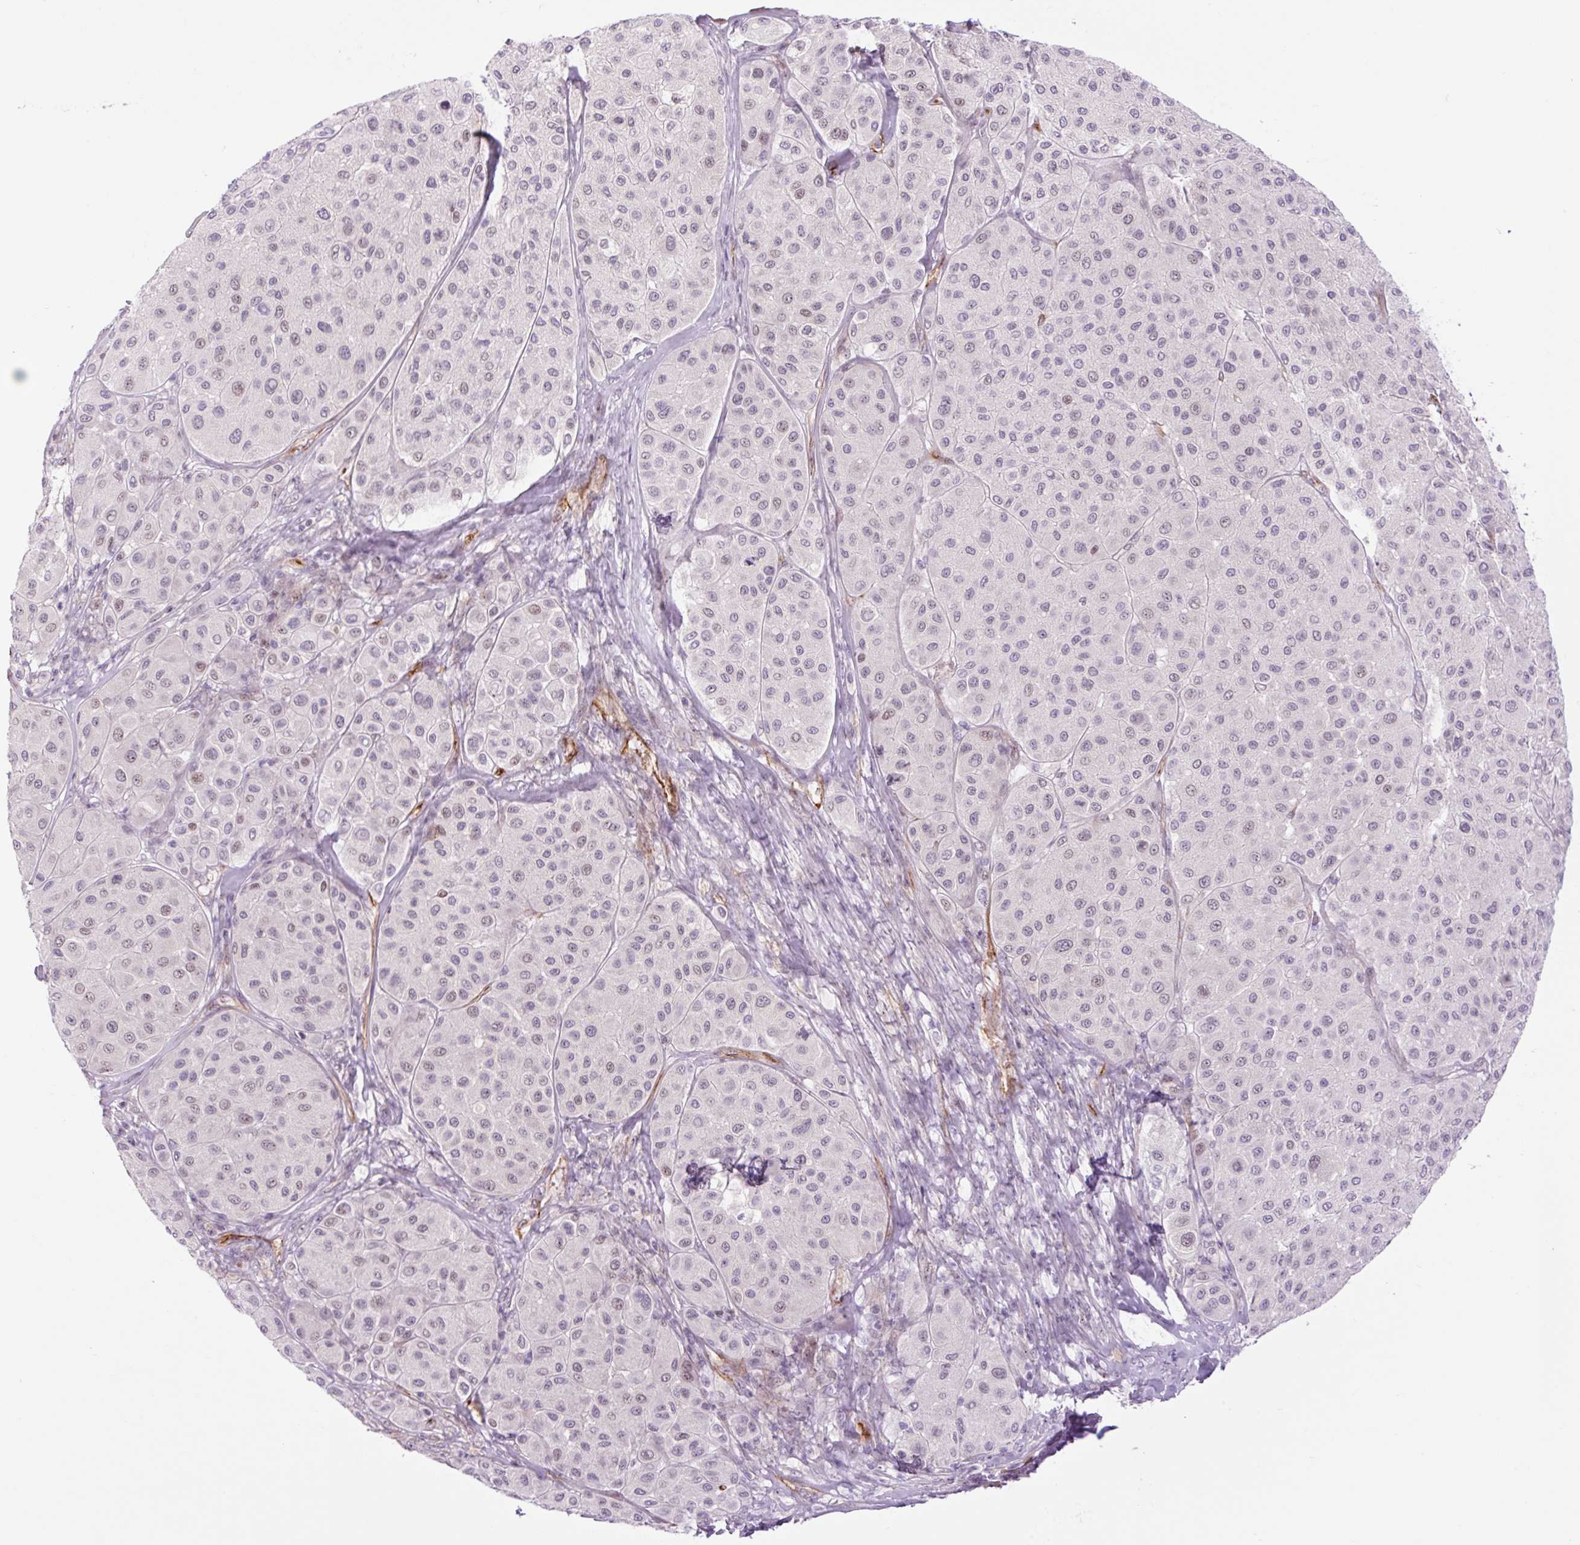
{"staining": {"intensity": "weak", "quantity": ">75%", "location": "nuclear"}, "tissue": "melanoma", "cell_type": "Tumor cells", "image_type": "cancer", "snomed": [{"axis": "morphology", "description": "Malignant melanoma, Metastatic site"}, {"axis": "topography", "description": "Smooth muscle"}], "caption": "Brown immunohistochemical staining in melanoma displays weak nuclear expression in about >75% of tumor cells.", "gene": "ZNF417", "patient": {"sex": "male", "age": 41}}